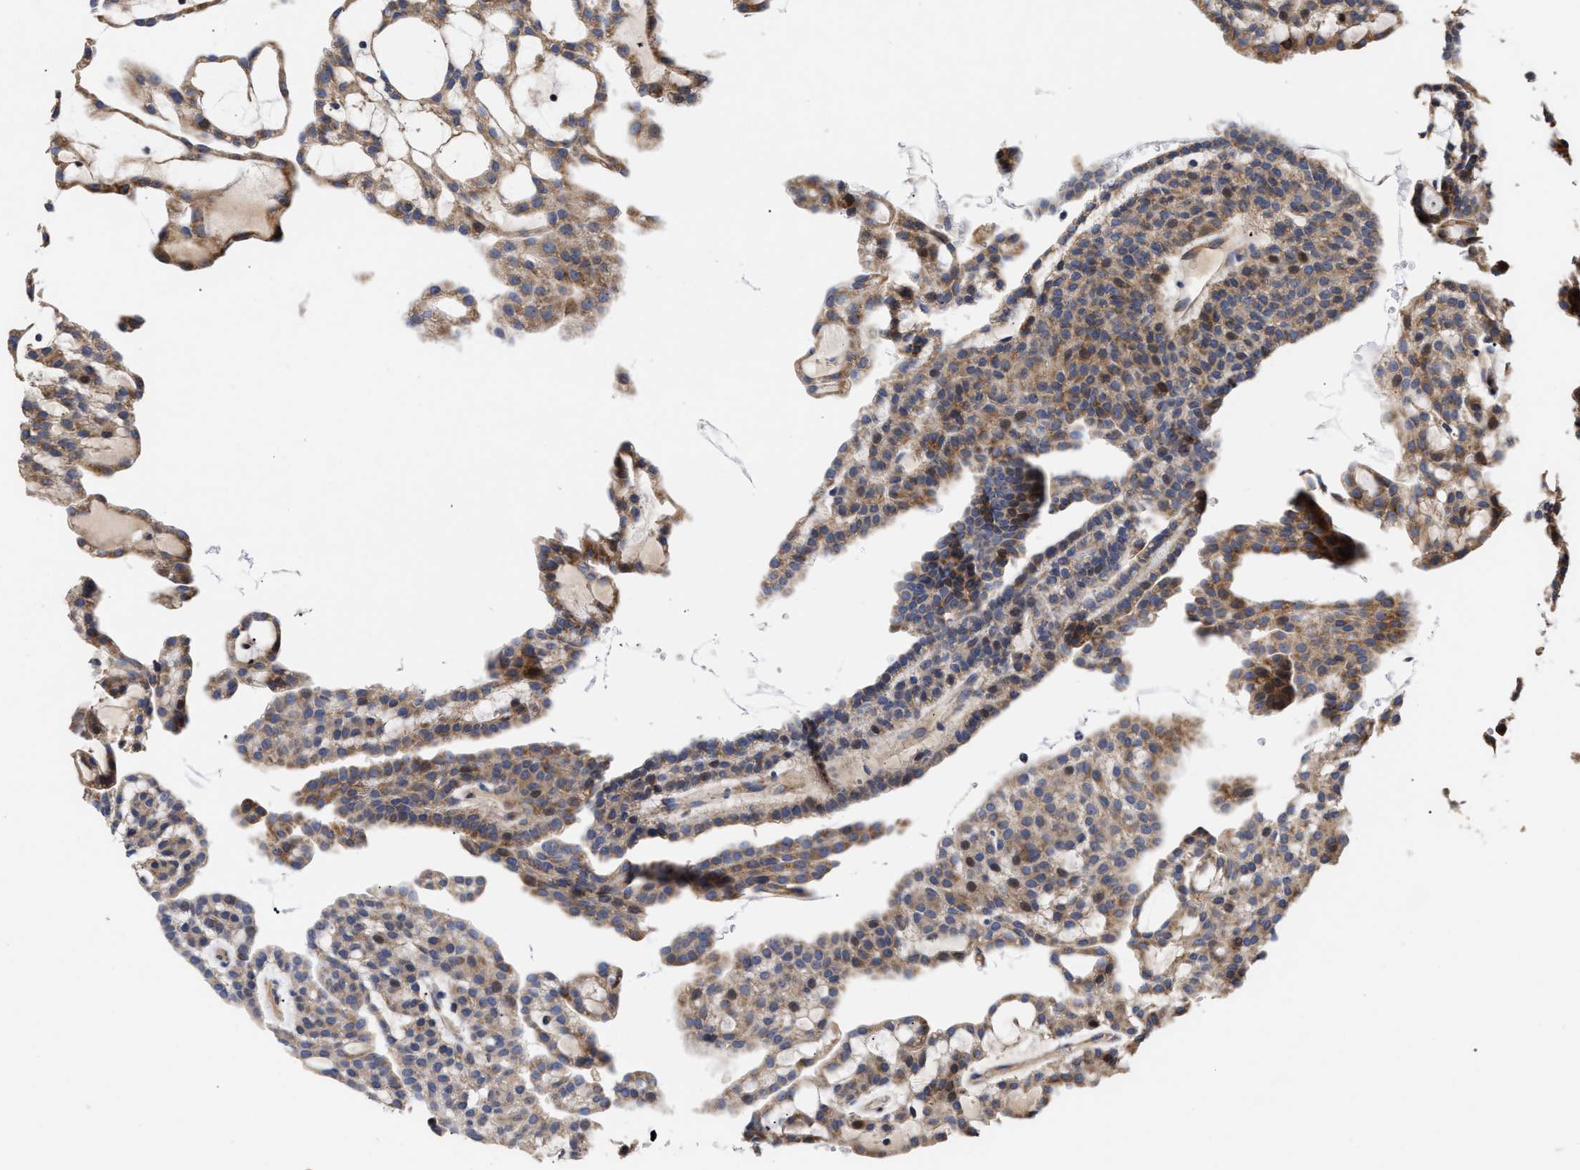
{"staining": {"intensity": "moderate", "quantity": ">75%", "location": "cytoplasmic/membranous"}, "tissue": "renal cancer", "cell_type": "Tumor cells", "image_type": "cancer", "snomed": [{"axis": "morphology", "description": "Adenocarcinoma, NOS"}, {"axis": "topography", "description": "Kidney"}], "caption": "This histopathology image displays renal cancer stained with IHC to label a protein in brown. The cytoplasmic/membranous of tumor cells show moderate positivity for the protein. Nuclei are counter-stained blue.", "gene": "MALSU1", "patient": {"sex": "male", "age": 63}}